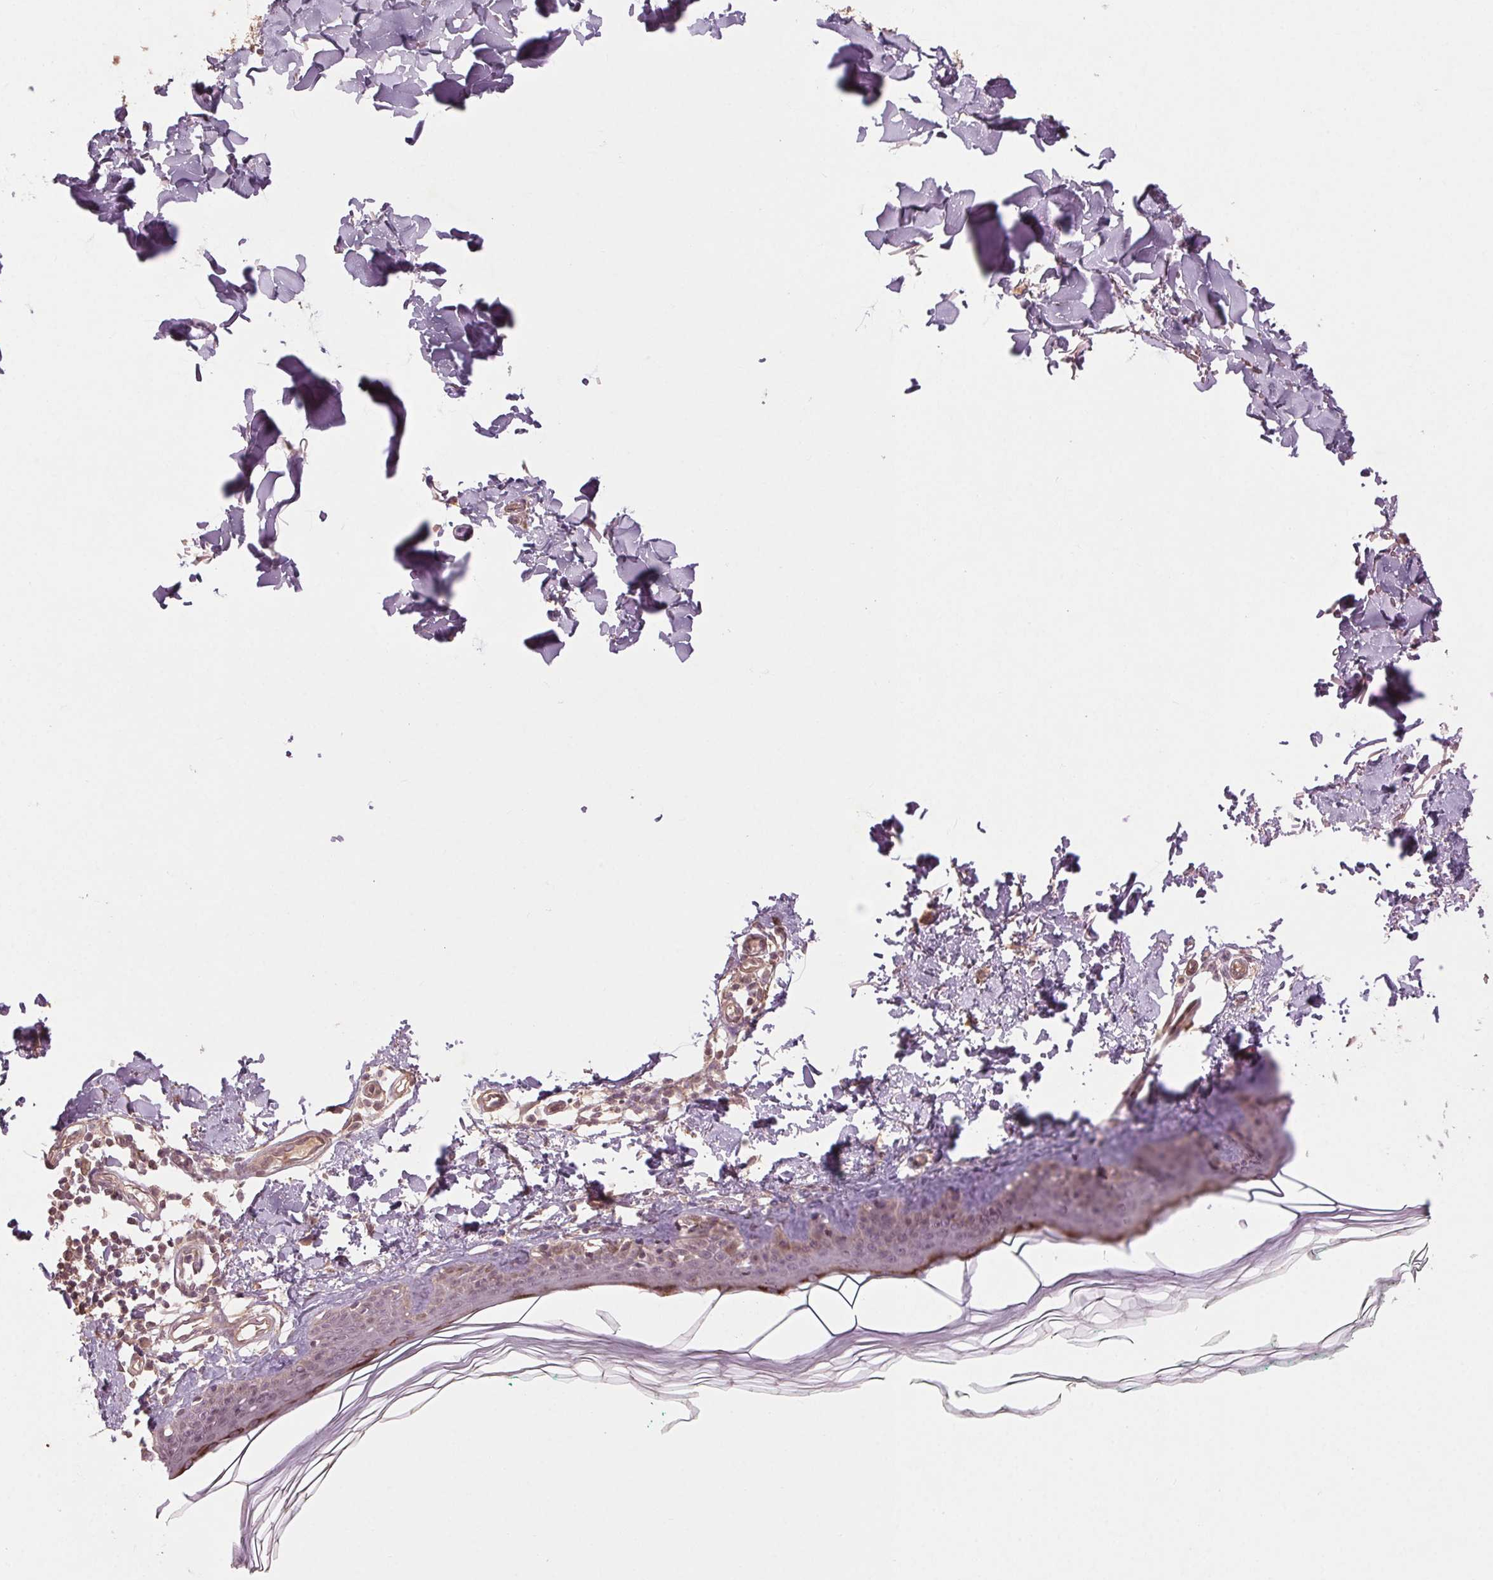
{"staining": {"intensity": "weak", "quantity": "25%-75%", "location": "cytoplasmic/membranous"}, "tissue": "skin", "cell_type": "Fibroblasts", "image_type": "normal", "snomed": [{"axis": "morphology", "description": "Normal tissue, NOS"}, {"axis": "topography", "description": "Skin"}, {"axis": "topography", "description": "Peripheral nerve tissue"}], "caption": "Immunohistochemistry of unremarkable skin shows low levels of weak cytoplasmic/membranous positivity in about 25%-75% of fibroblasts. (IHC, brightfield microscopy, high magnification).", "gene": "SMLR1", "patient": {"sex": "female", "age": 45}}